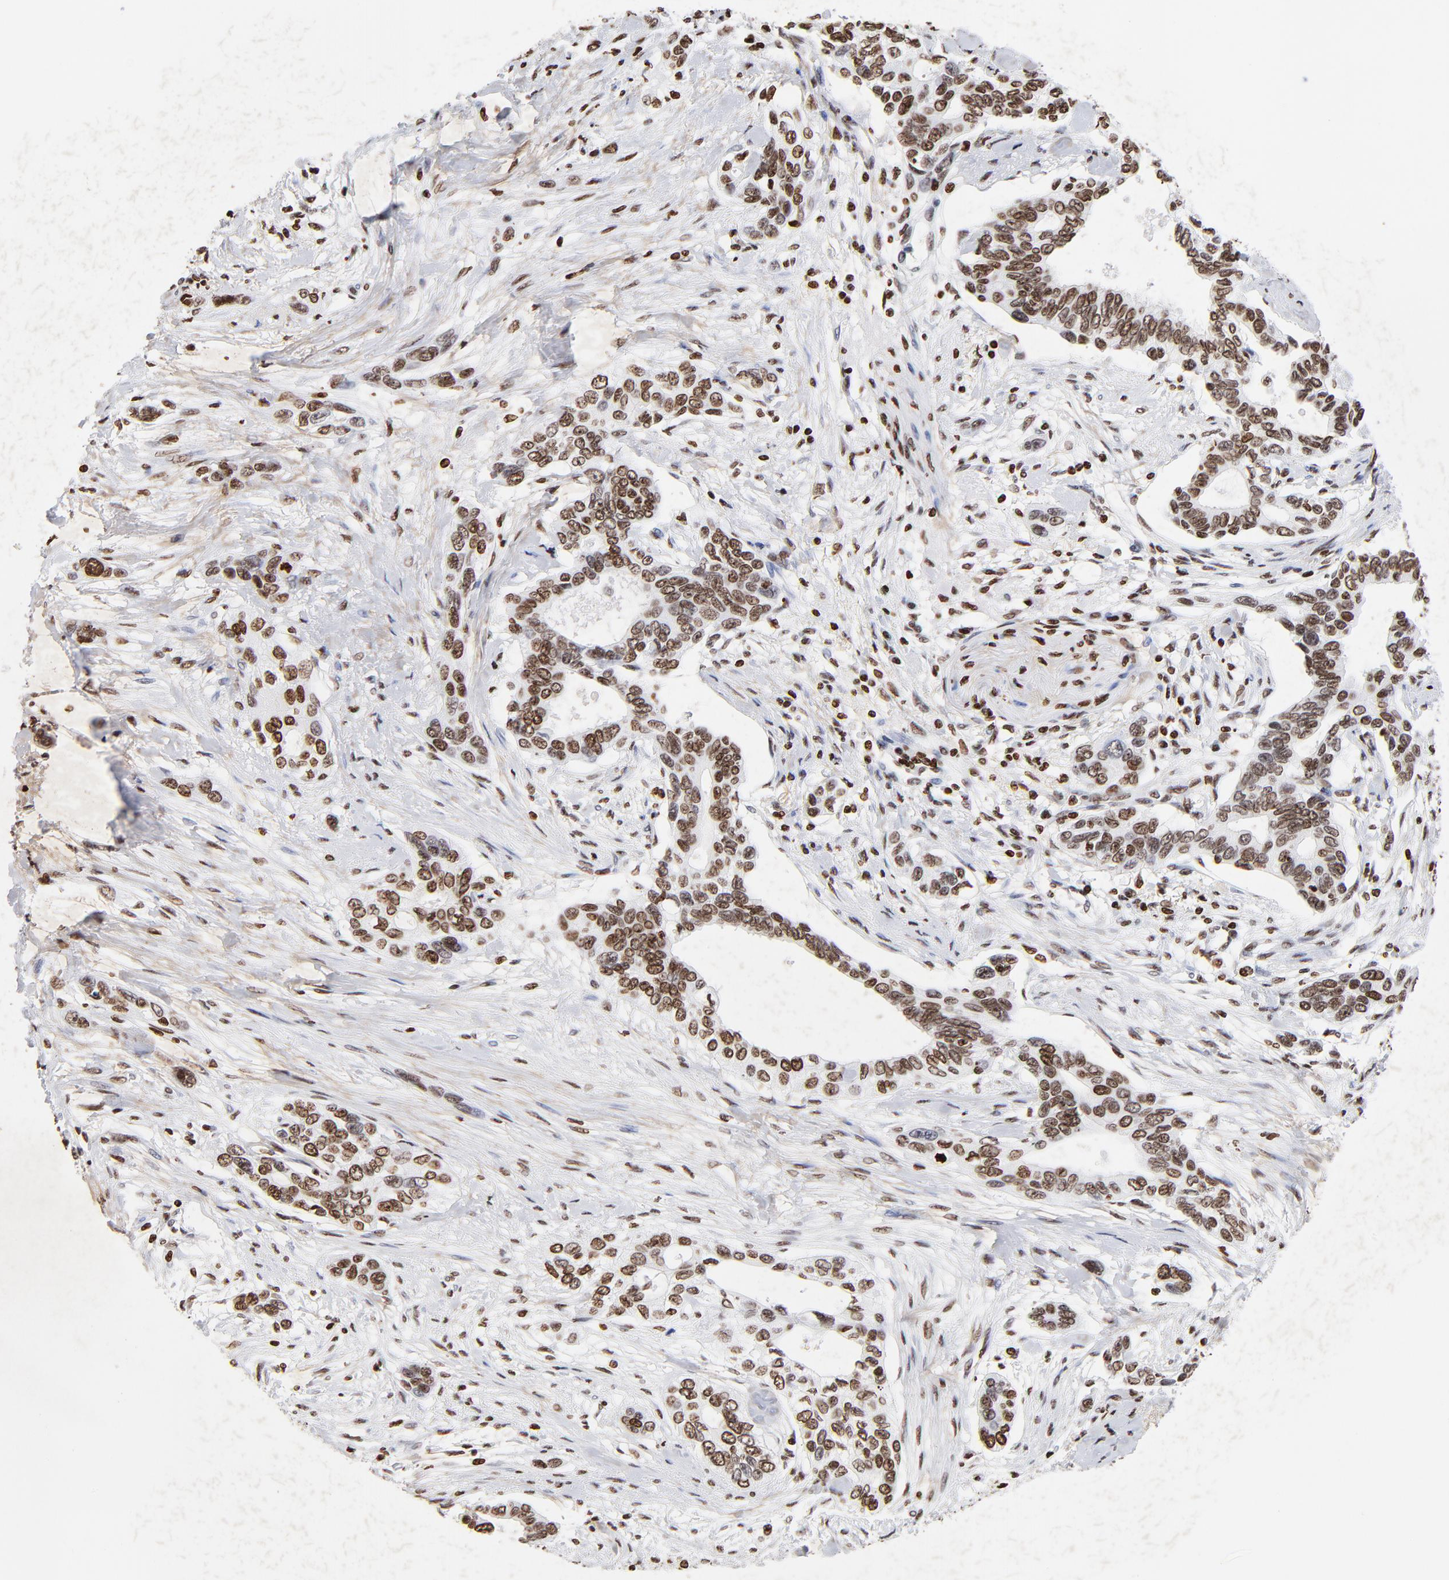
{"staining": {"intensity": "strong", "quantity": ">75%", "location": "nuclear"}, "tissue": "pancreatic cancer", "cell_type": "Tumor cells", "image_type": "cancer", "snomed": [{"axis": "morphology", "description": "Adenocarcinoma, NOS"}, {"axis": "topography", "description": "Pancreas"}], "caption": "A high amount of strong nuclear expression is identified in approximately >75% of tumor cells in adenocarcinoma (pancreatic) tissue.", "gene": "FBH1", "patient": {"sex": "female", "age": 60}}